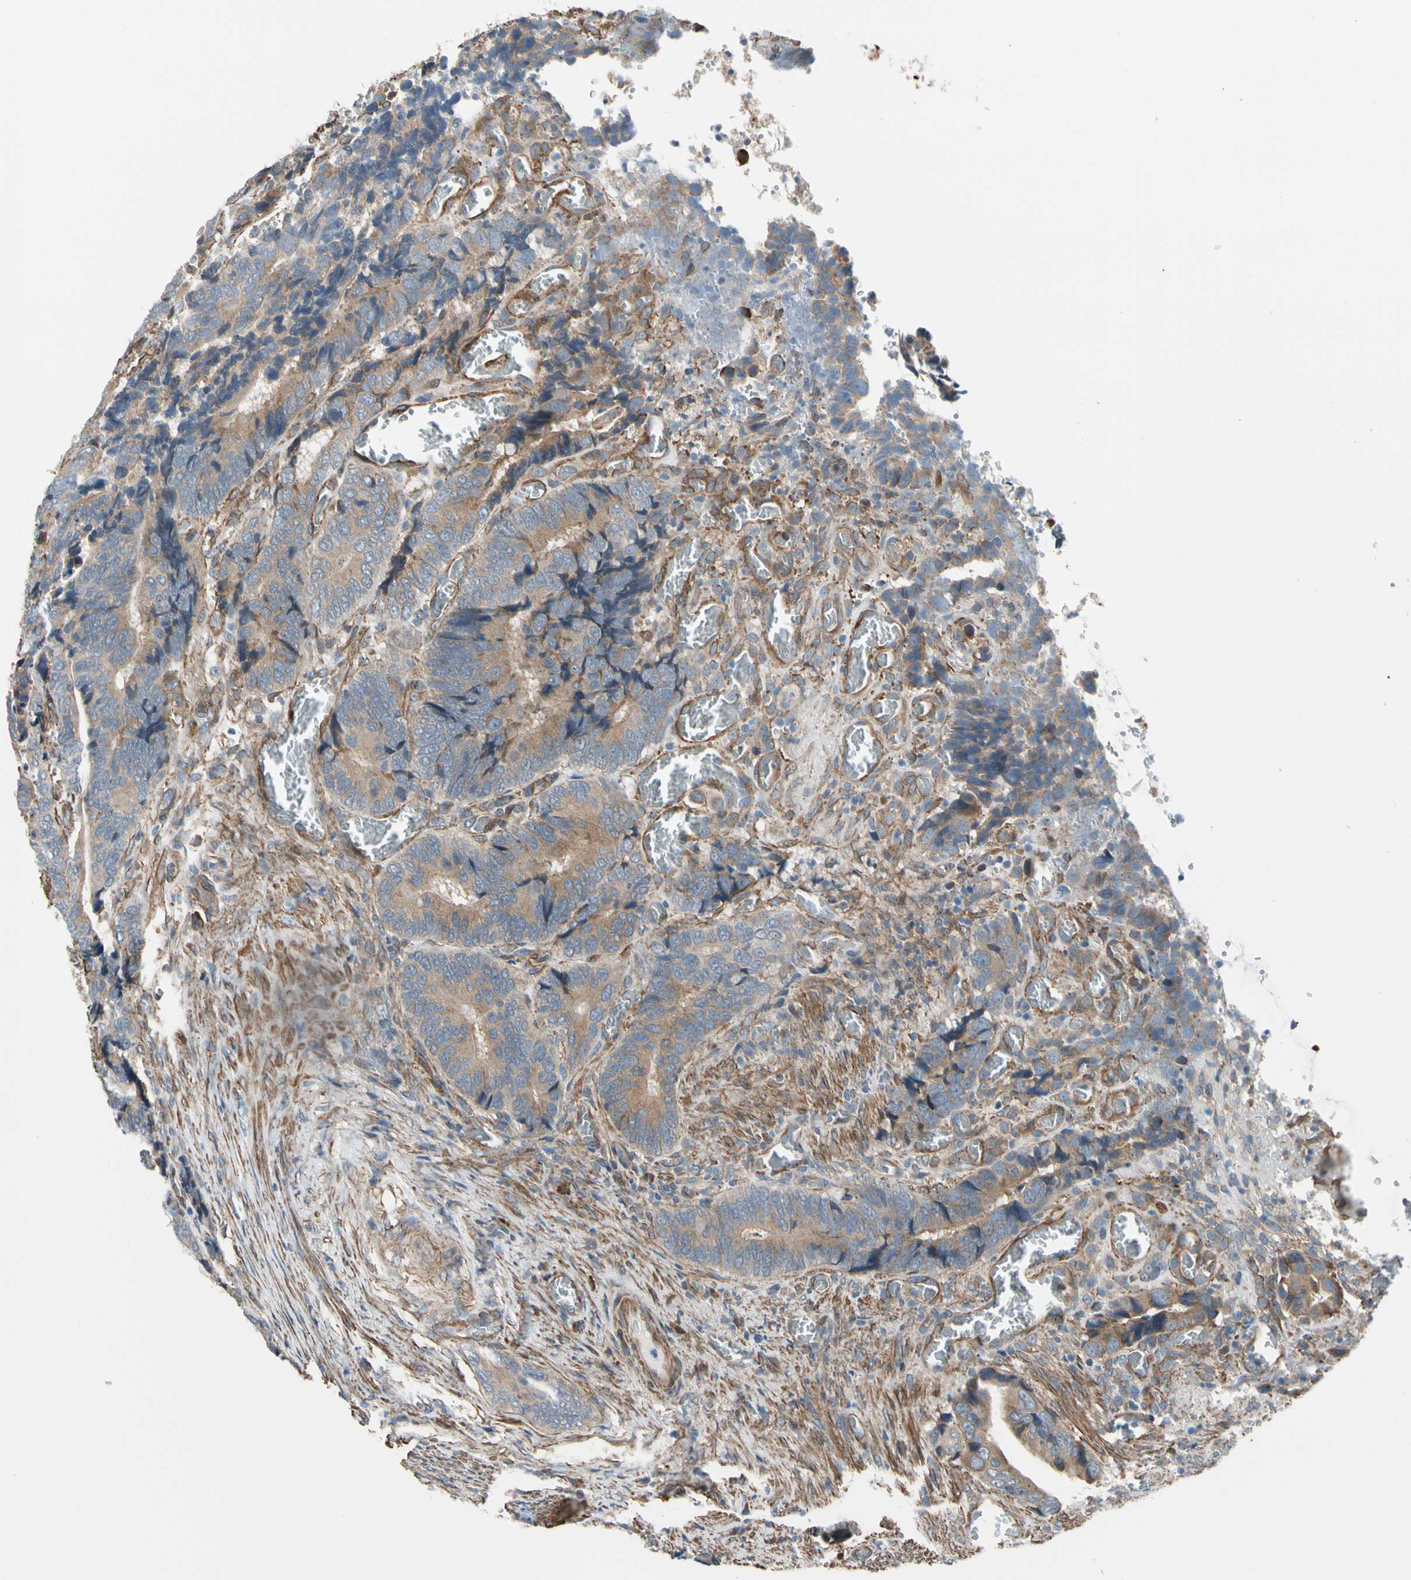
{"staining": {"intensity": "moderate", "quantity": ">75%", "location": "cytoplasmic/membranous"}, "tissue": "colorectal cancer", "cell_type": "Tumor cells", "image_type": "cancer", "snomed": [{"axis": "morphology", "description": "Adenocarcinoma, NOS"}, {"axis": "topography", "description": "Colon"}], "caption": "Colorectal adenocarcinoma was stained to show a protein in brown. There is medium levels of moderate cytoplasmic/membranous expression in approximately >75% of tumor cells.", "gene": "LIMK2", "patient": {"sex": "male", "age": 72}}